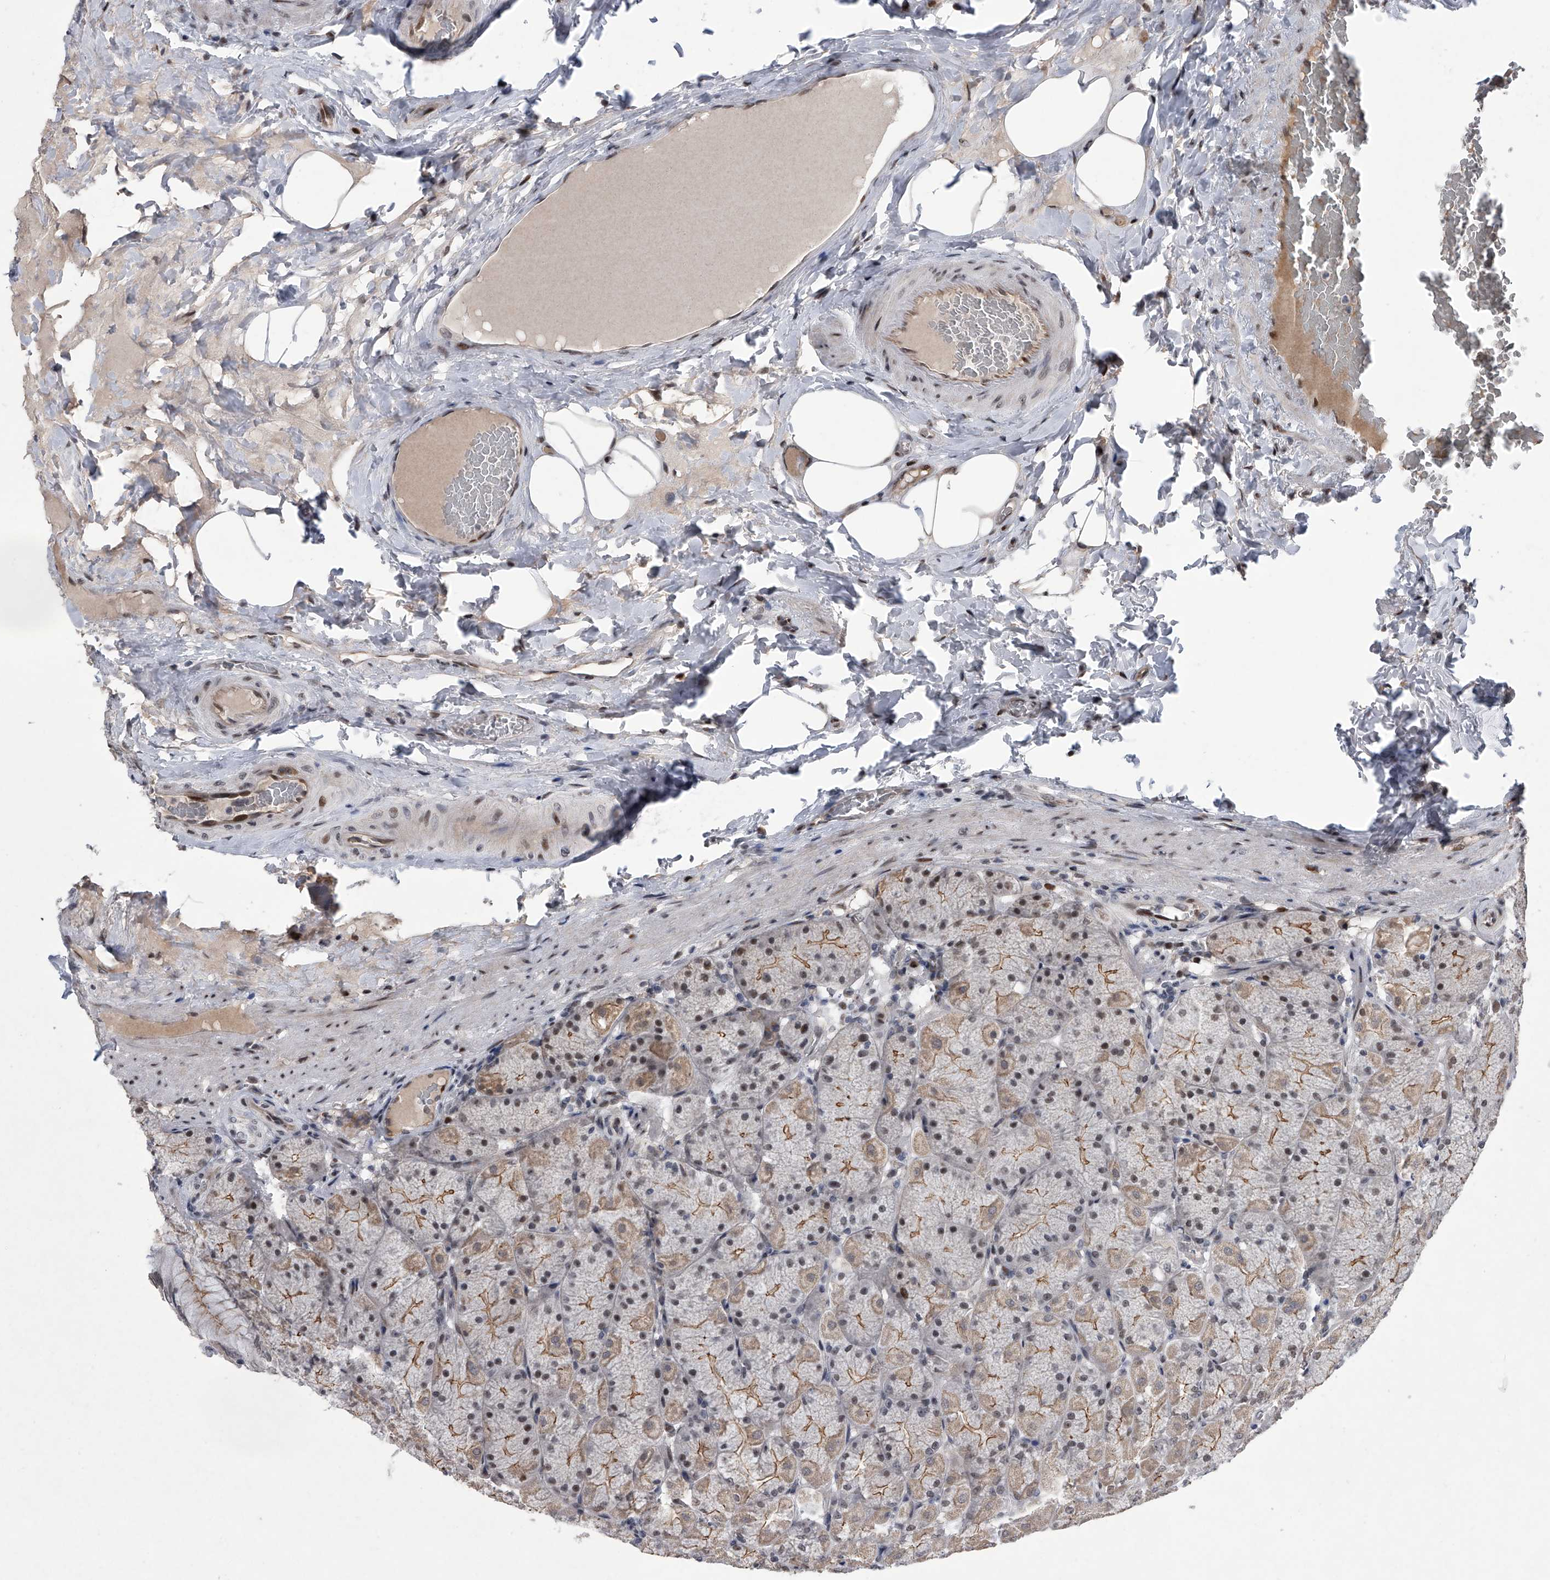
{"staining": {"intensity": "moderate", "quantity": "25%-75%", "location": "cytoplasmic/membranous,nuclear"}, "tissue": "stomach", "cell_type": "Glandular cells", "image_type": "normal", "snomed": [{"axis": "morphology", "description": "Normal tissue, NOS"}, {"axis": "topography", "description": "Stomach, upper"}], "caption": "Immunohistochemistry image of normal stomach stained for a protein (brown), which displays medium levels of moderate cytoplasmic/membranous,nuclear expression in approximately 25%-75% of glandular cells.", "gene": "ZNF426", "patient": {"sex": "female", "age": 56}}